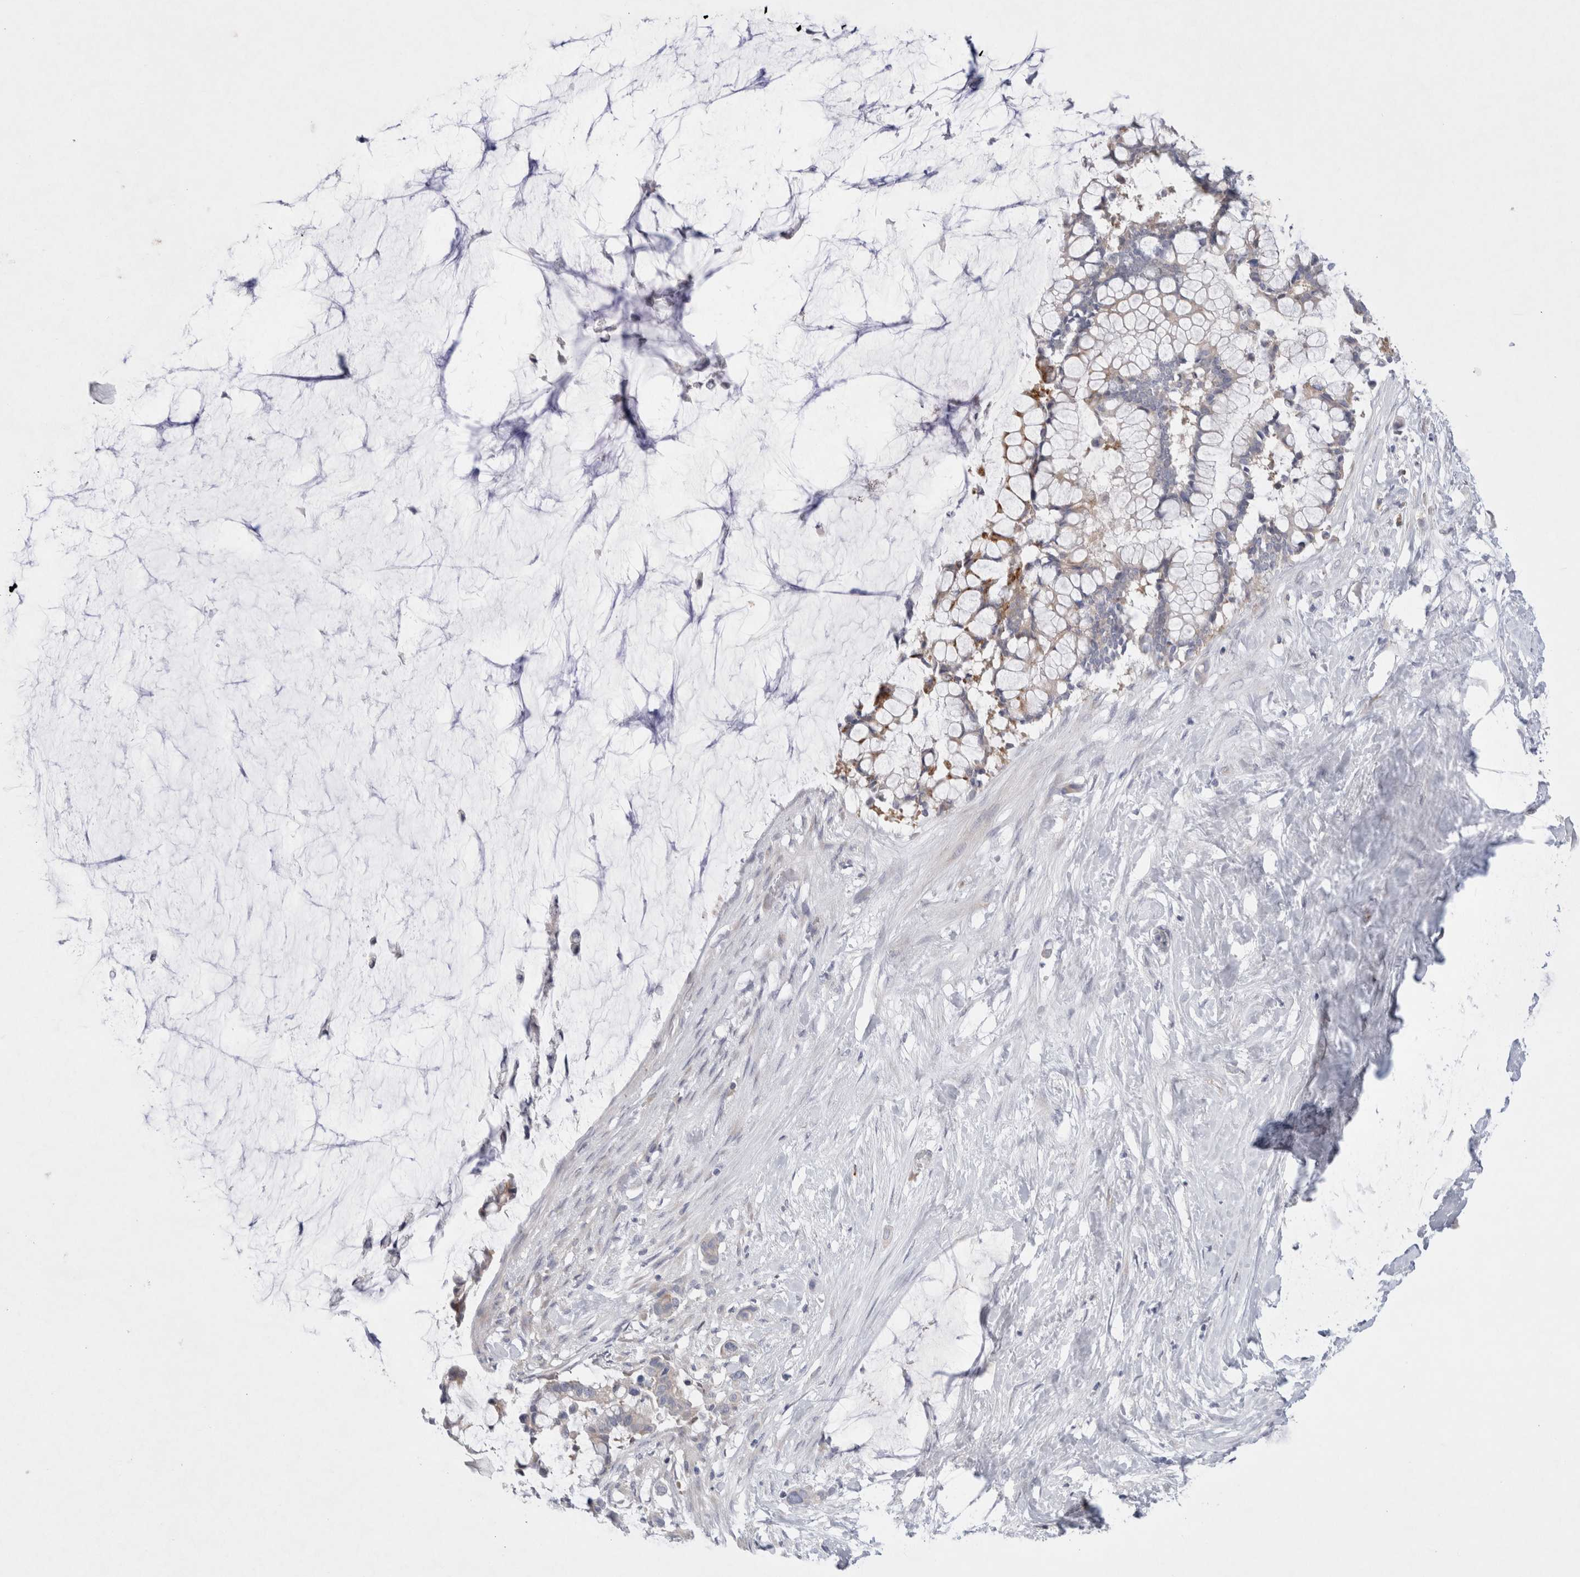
{"staining": {"intensity": "moderate", "quantity": "<25%", "location": "cytoplasmic/membranous"}, "tissue": "pancreatic cancer", "cell_type": "Tumor cells", "image_type": "cancer", "snomed": [{"axis": "morphology", "description": "Adenocarcinoma, NOS"}, {"axis": "topography", "description": "Pancreas"}], "caption": "IHC of pancreatic adenocarcinoma displays low levels of moderate cytoplasmic/membranous expression in about <25% of tumor cells. The staining is performed using DAB brown chromogen to label protein expression. The nuclei are counter-stained blue using hematoxylin.", "gene": "RBM12B", "patient": {"sex": "male", "age": 41}}